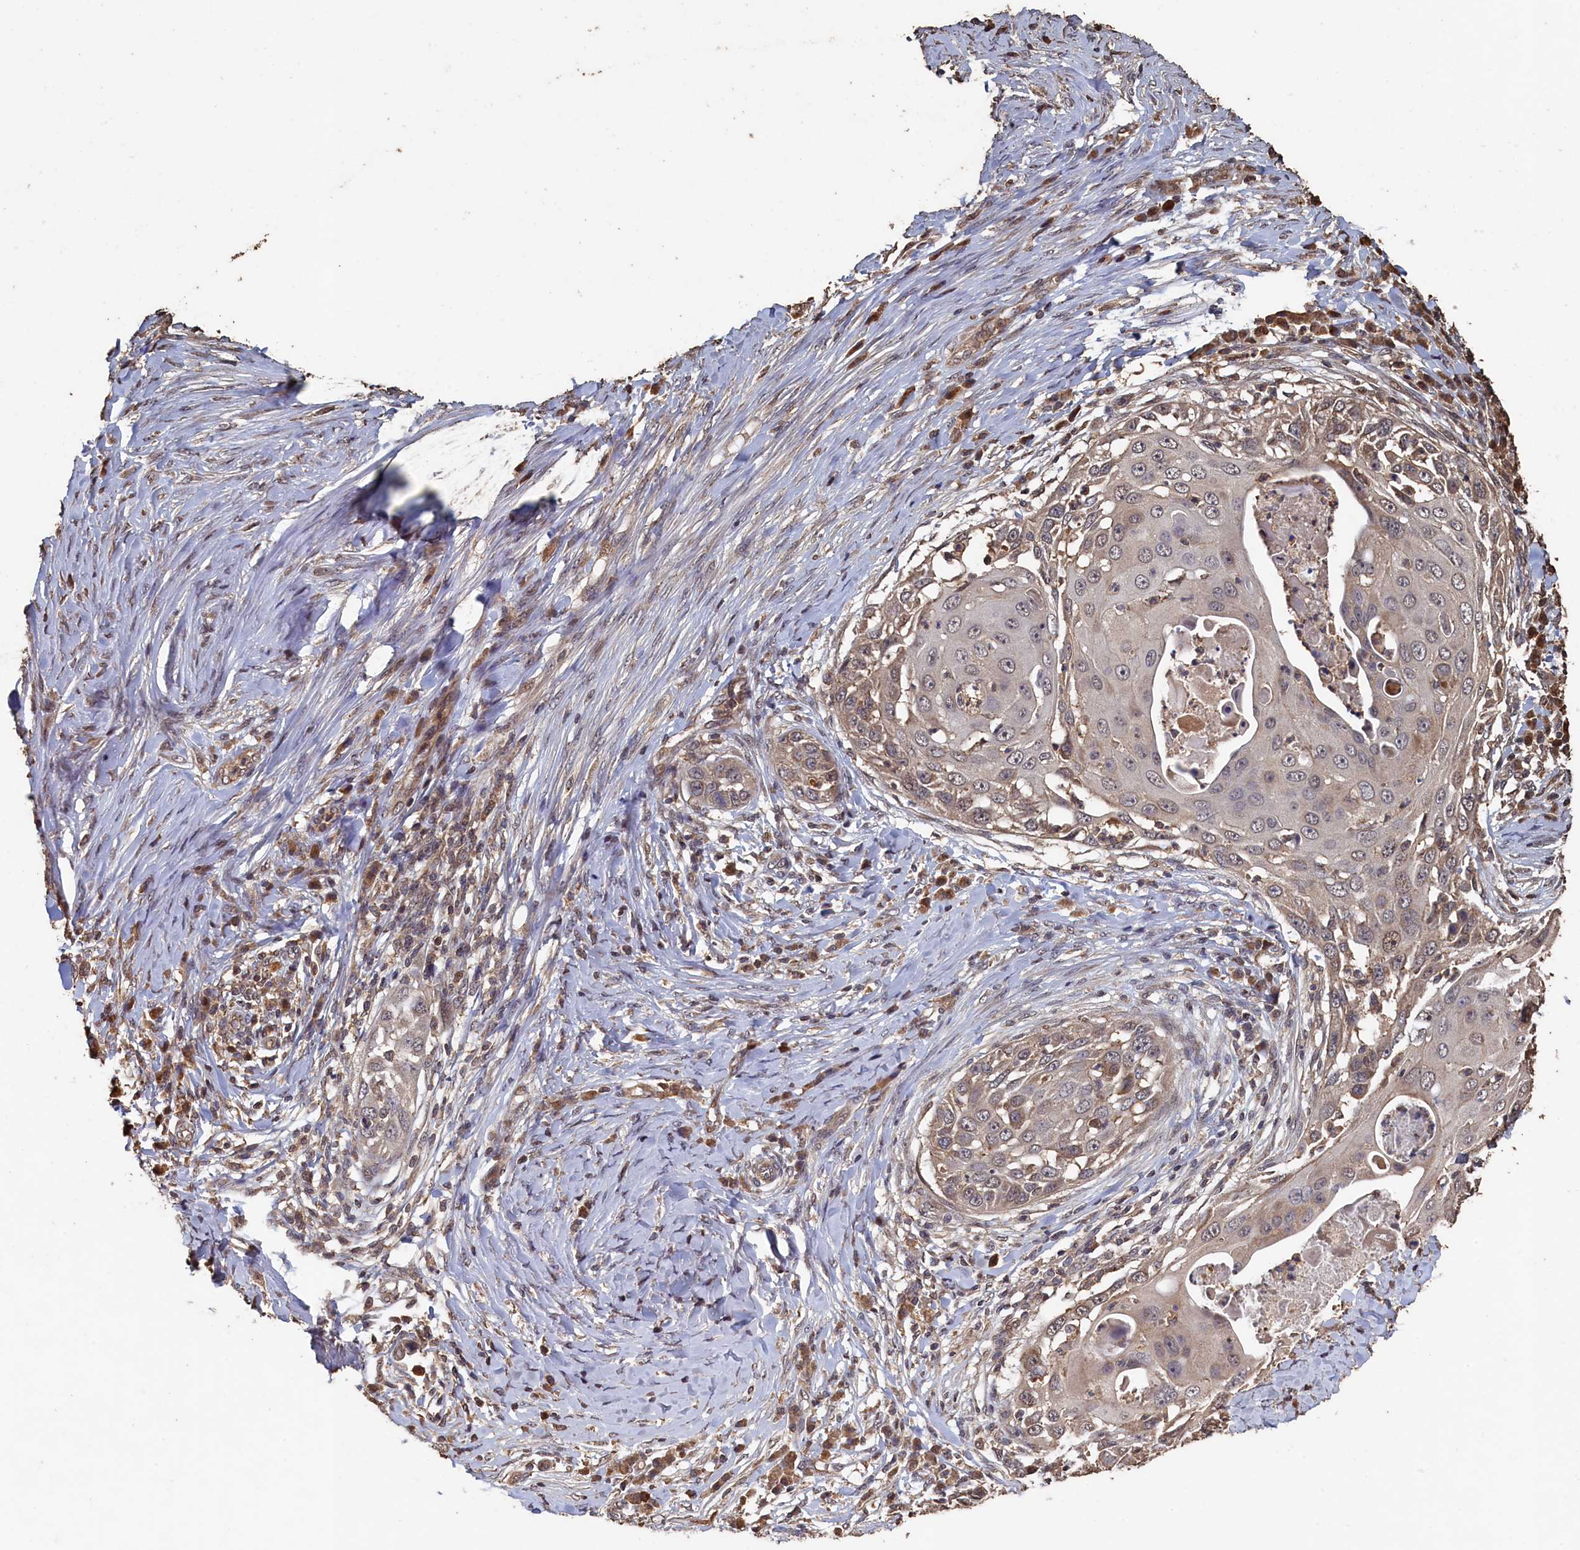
{"staining": {"intensity": "weak", "quantity": "25%-75%", "location": "cytoplasmic/membranous"}, "tissue": "skin cancer", "cell_type": "Tumor cells", "image_type": "cancer", "snomed": [{"axis": "morphology", "description": "Squamous cell carcinoma, NOS"}, {"axis": "topography", "description": "Skin"}], "caption": "Protein staining by immunohistochemistry (IHC) shows weak cytoplasmic/membranous expression in about 25%-75% of tumor cells in skin cancer (squamous cell carcinoma). Ihc stains the protein of interest in brown and the nuclei are stained blue.", "gene": "PIGN", "patient": {"sex": "female", "age": 44}}